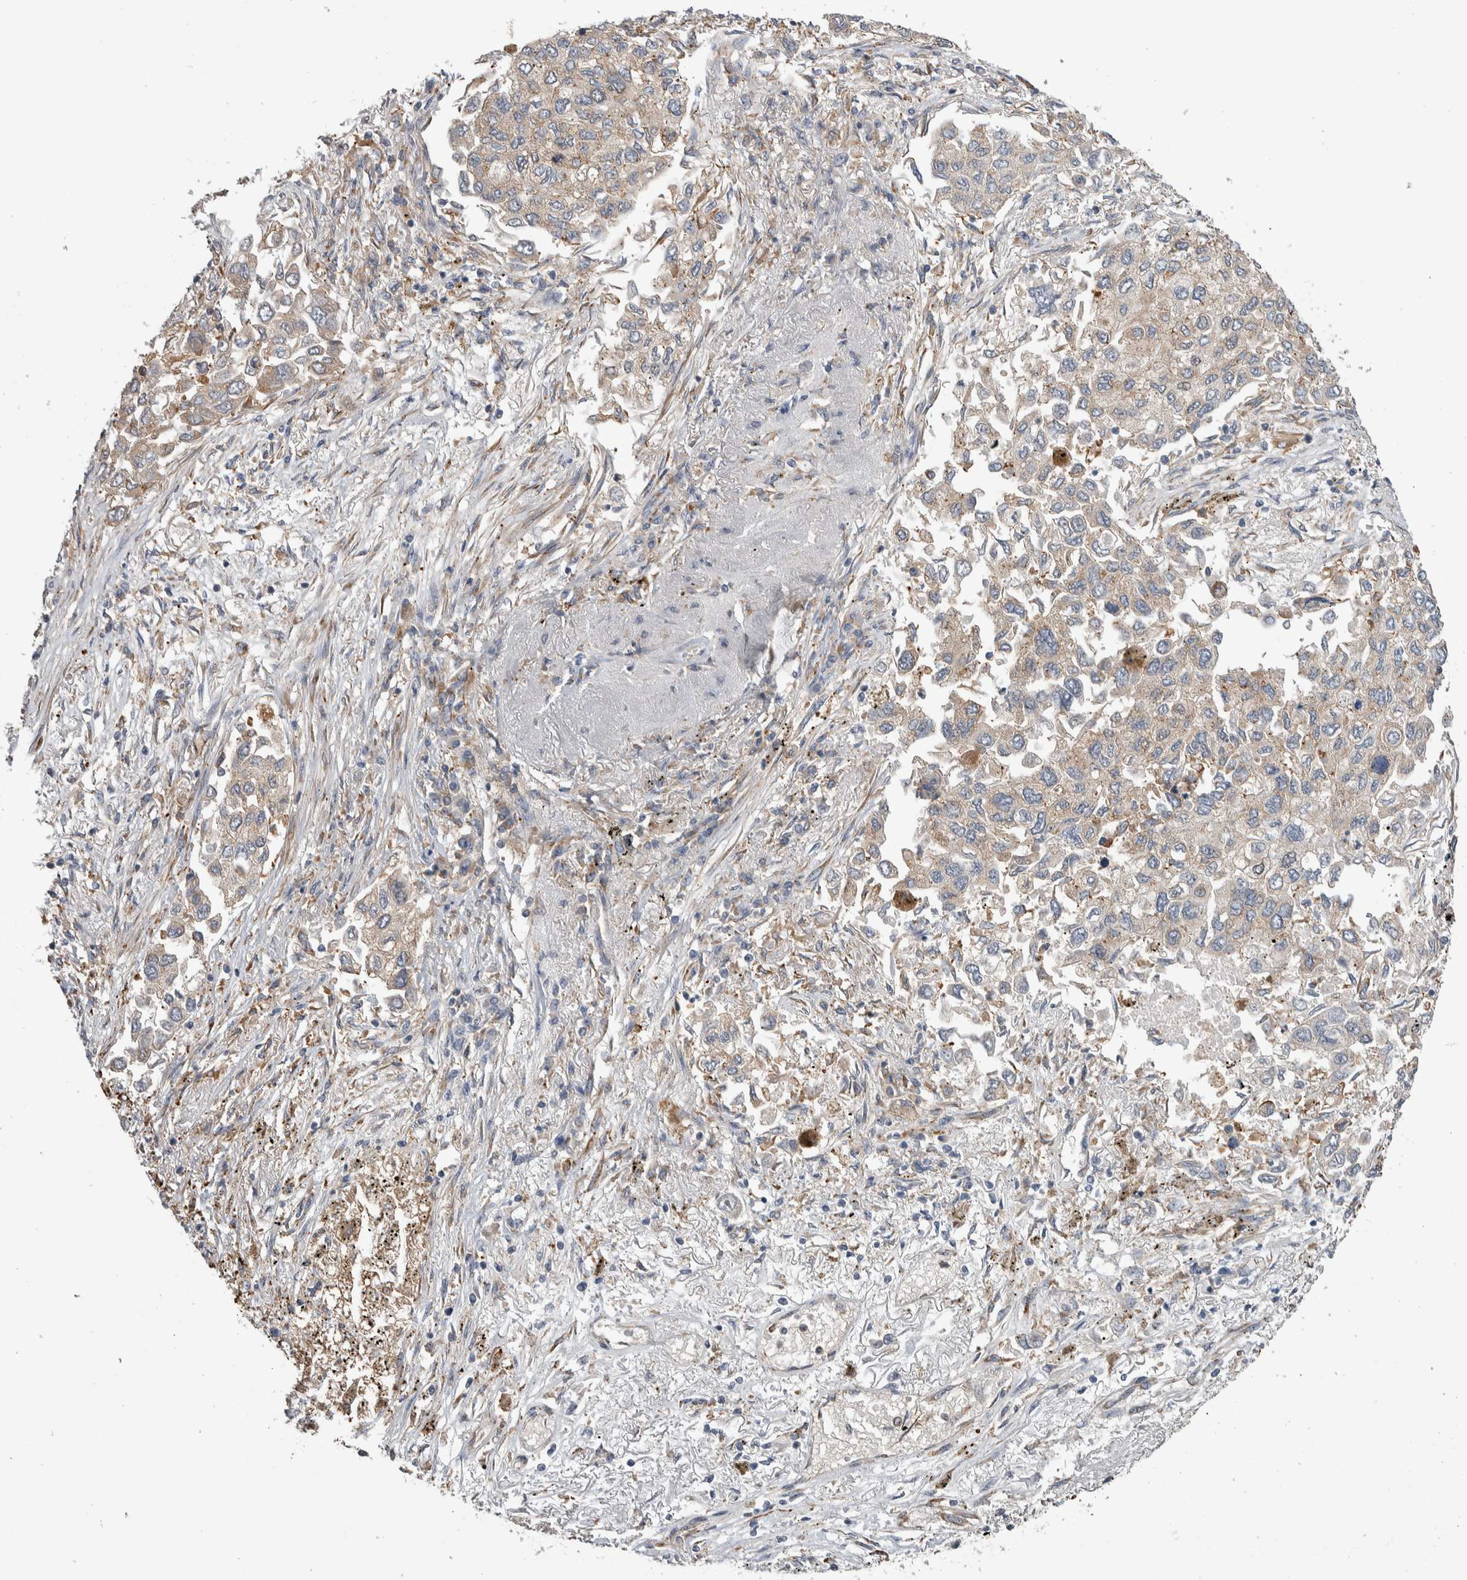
{"staining": {"intensity": "negative", "quantity": "none", "location": "none"}, "tissue": "lung cancer", "cell_type": "Tumor cells", "image_type": "cancer", "snomed": [{"axis": "morphology", "description": "Inflammation, NOS"}, {"axis": "morphology", "description": "Adenocarcinoma, NOS"}, {"axis": "topography", "description": "Lung"}], "caption": "Immunohistochemistry image of lung cancer stained for a protein (brown), which shows no staining in tumor cells.", "gene": "PRDM4", "patient": {"sex": "male", "age": 63}}